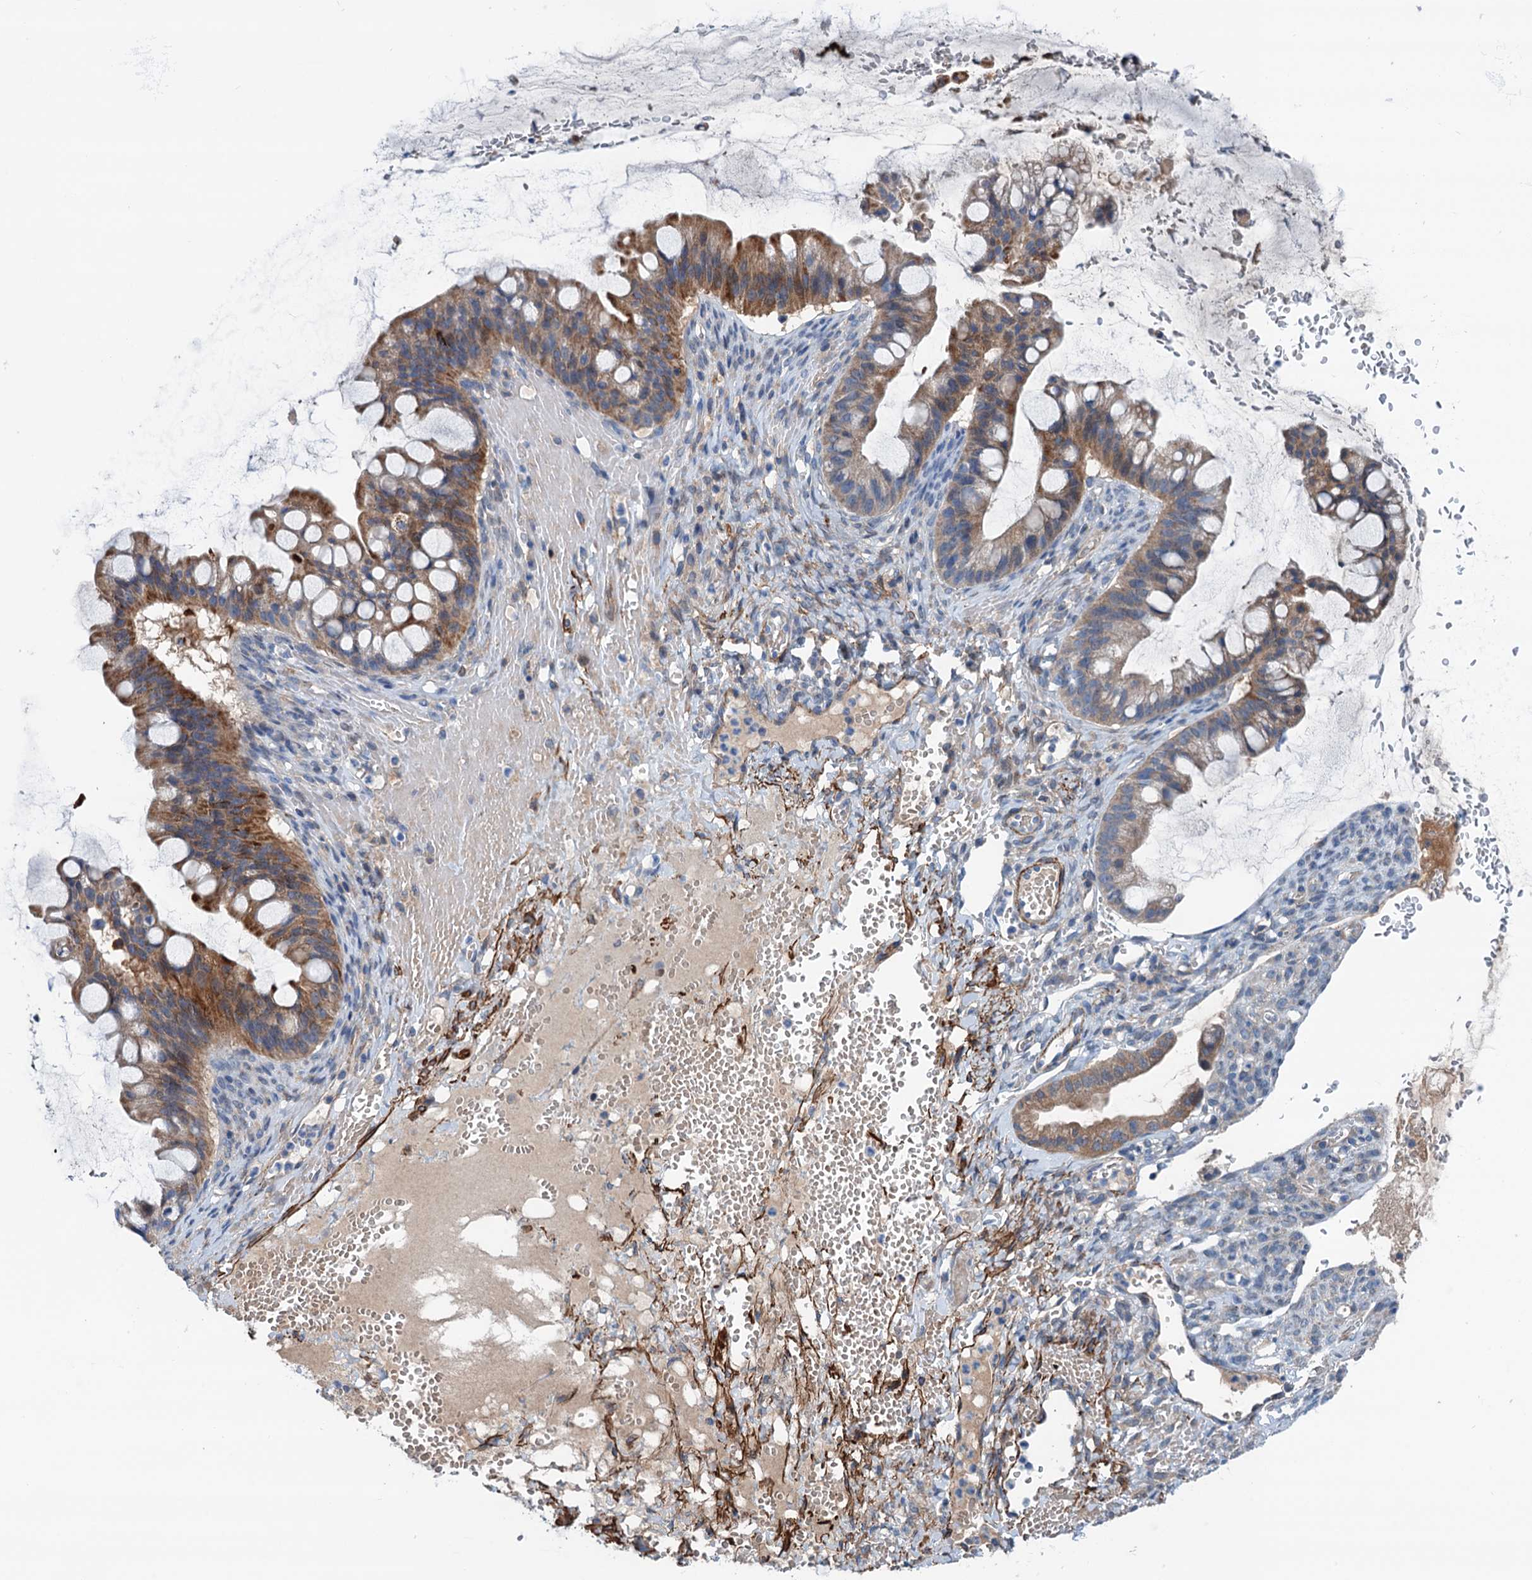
{"staining": {"intensity": "moderate", "quantity": ">75%", "location": "cytoplasmic/membranous"}, "tissue": "ovarian cancer", "cell_type": "Tumor cells", "image_type": "cancer", "snomed": [{"axis": "morphology", "description": "Cystadenocarcinoma, mucinous, NOS"}, {"axis": "topography", "description": "Ovary"}], "caption": "Protein analysis of mucinous cystadenocarcinoma (ovarian) tissue shows moderate cytoplasmic/membranous staining in approximately >75% of tumor cells.", "gene": "CSTPP1", "patient": {"sex": "female", "age": 73}}